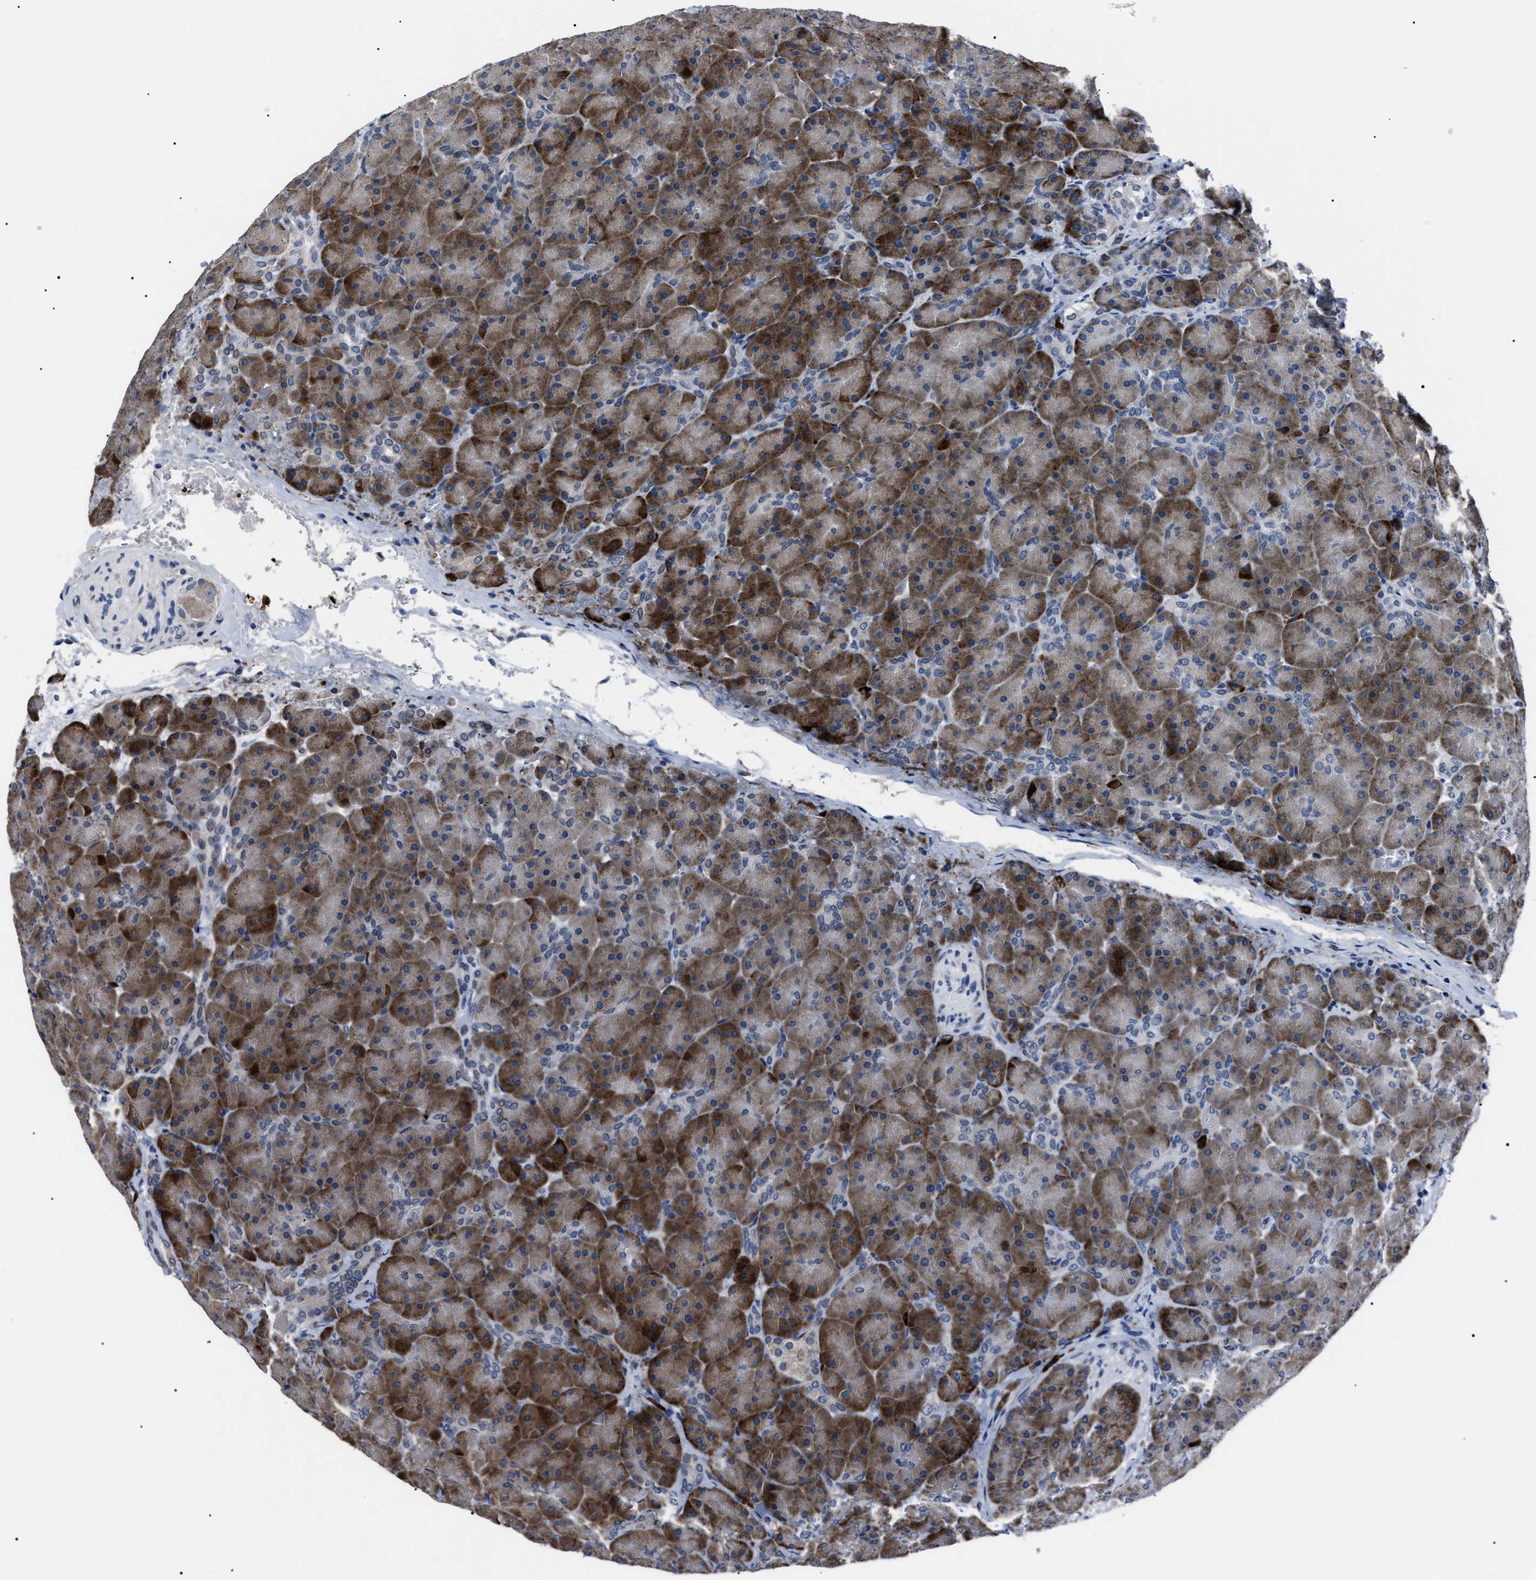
{"staining": {"intensity": "strong", "quantity": ">75%", "location": "cytoplasmic/membranous"}, "tissue": "pancreas", "cell_type": "Exocrine glandular cells", "image_type": "normal", "snomed": [{"axis": "morphology", "description": "Normal tissue, NOS"}, {"axis": "topography", "description": "Pancreas"}], "caption": "Pancreas stained with DAB (3,3'-diaminobenzidine) immunohistochemistry reveals high levels of strong cytoplasmic/membranous expression in about >75% of exocrine glandular cells. (DAB (3,3'-diaminobenzidine) IHC, brown staining for protein, blue staining for nuclei).", "gene": "LRRC14", "patient": {"sex": "male", "age": 66}}